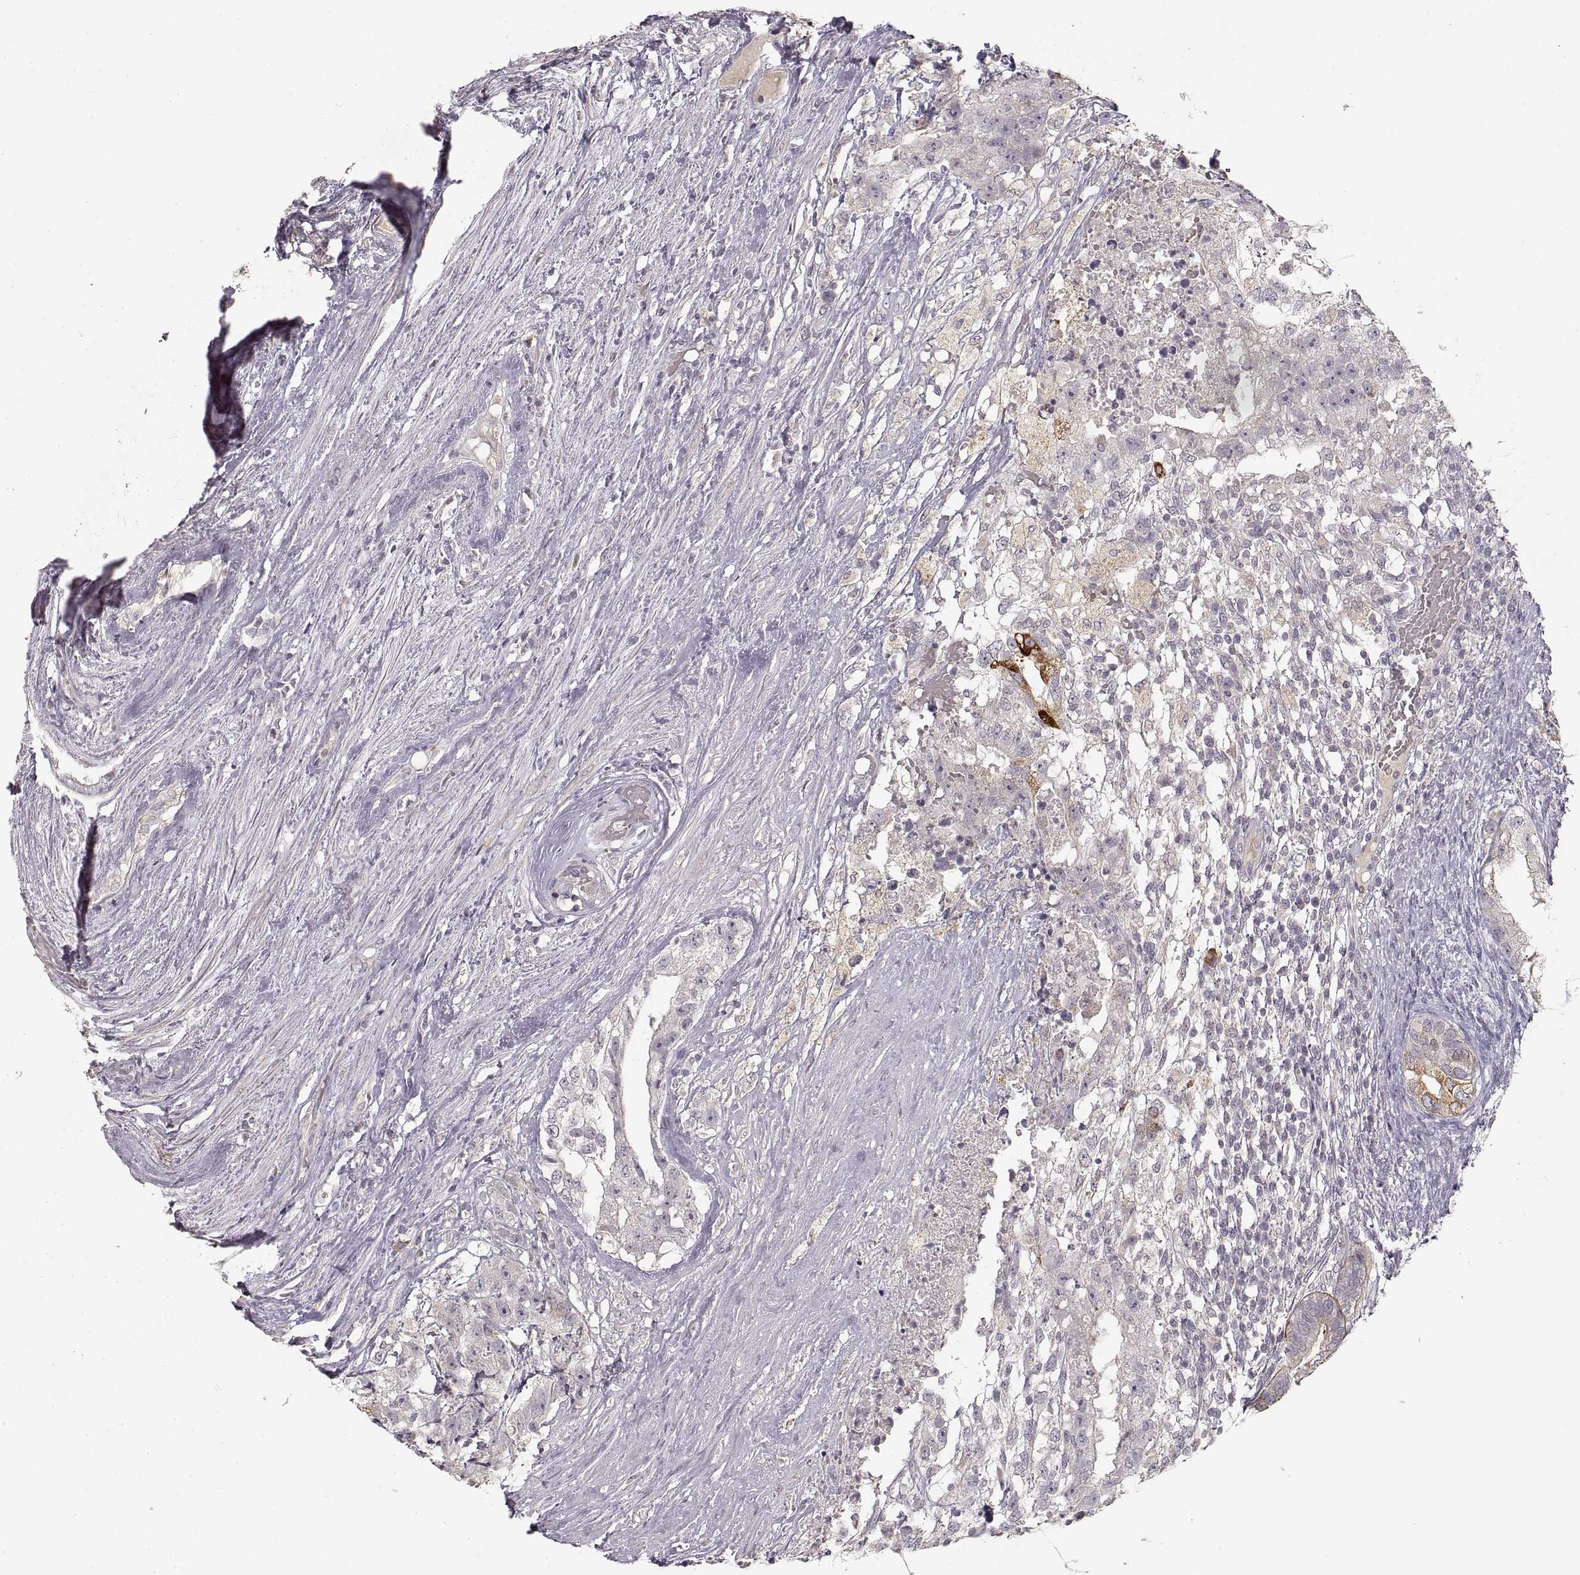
{"staining": {"intensity": "negative", "quantity": "none", "location": "none"}, "tissue": "testis cancer", "cell_type": "Tumor cells", "image_type": "cancer", "snomed": [{"axis": "morphology", "description": "Seminoma, NOS"}, {"axis": "morphology", "description": "Carcinoma, Embryonal, NOS"}, {"axis": "topography", "description": "Testis"}], "caption": "High magnification brightfield microscopy of testis cancer (seminoma) stained with DAB (brown) and counterstained with hematoxylin (blue): tumor cells show no significant positivity.", "gene": "LAMC2", "patient": {"sex": "male", "age": 41}}